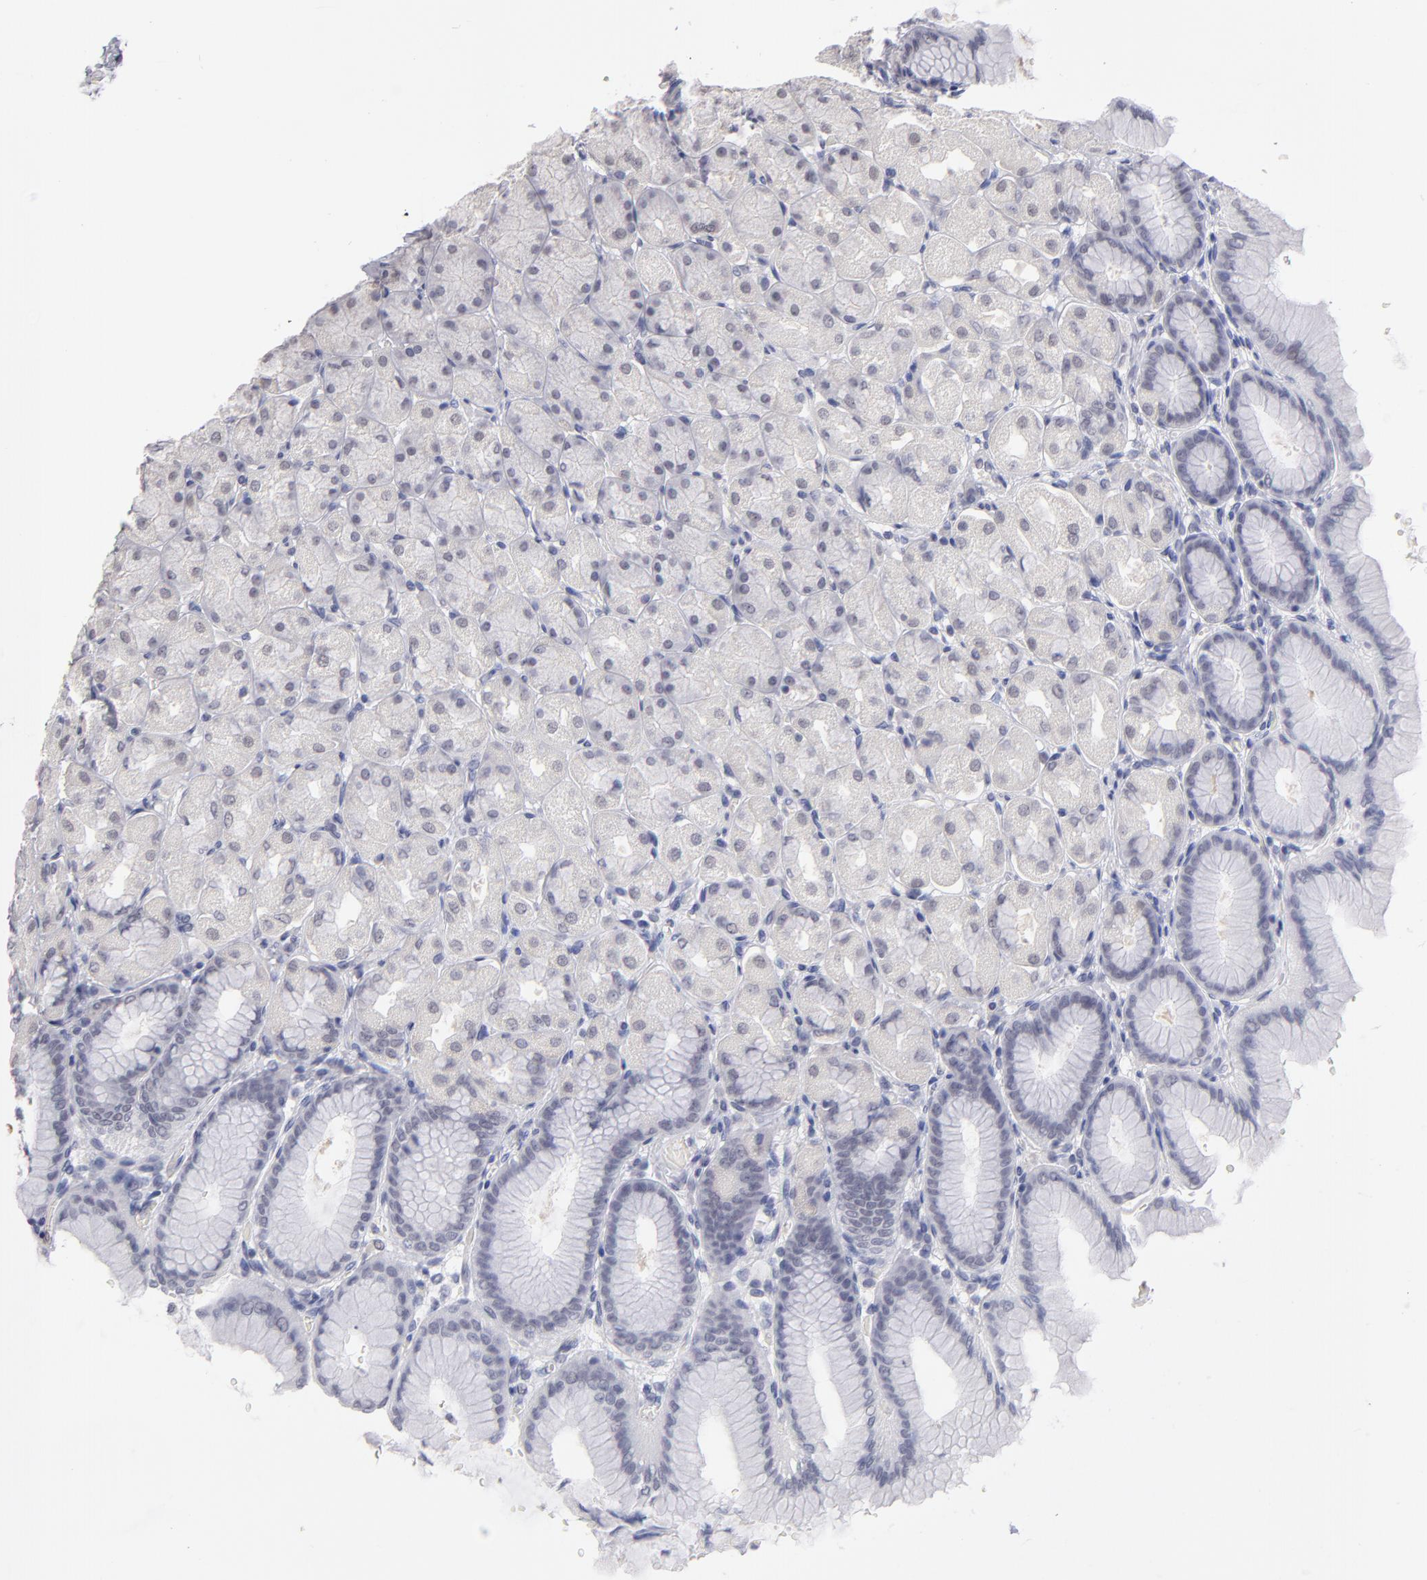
{"staining": {"intensity": "negative", "quantity": "none", "location": "none"}, "tissue": "stomach", "cell_type": "Glandular cells", "image_type": "normal", "snomed": [{"axis": "morphology", "description": "Normal tissue, NOS"}, {"axis": "topography", "description": "Stomach, upper"}], "caption": "High power microscopy photomicrograph of an immunohistochemistry (IHC) image of normal stomach, revealing no significant expression in glandular cells.", "gene": "TEX11", "patient": {"sex": "female", "age": 56}}